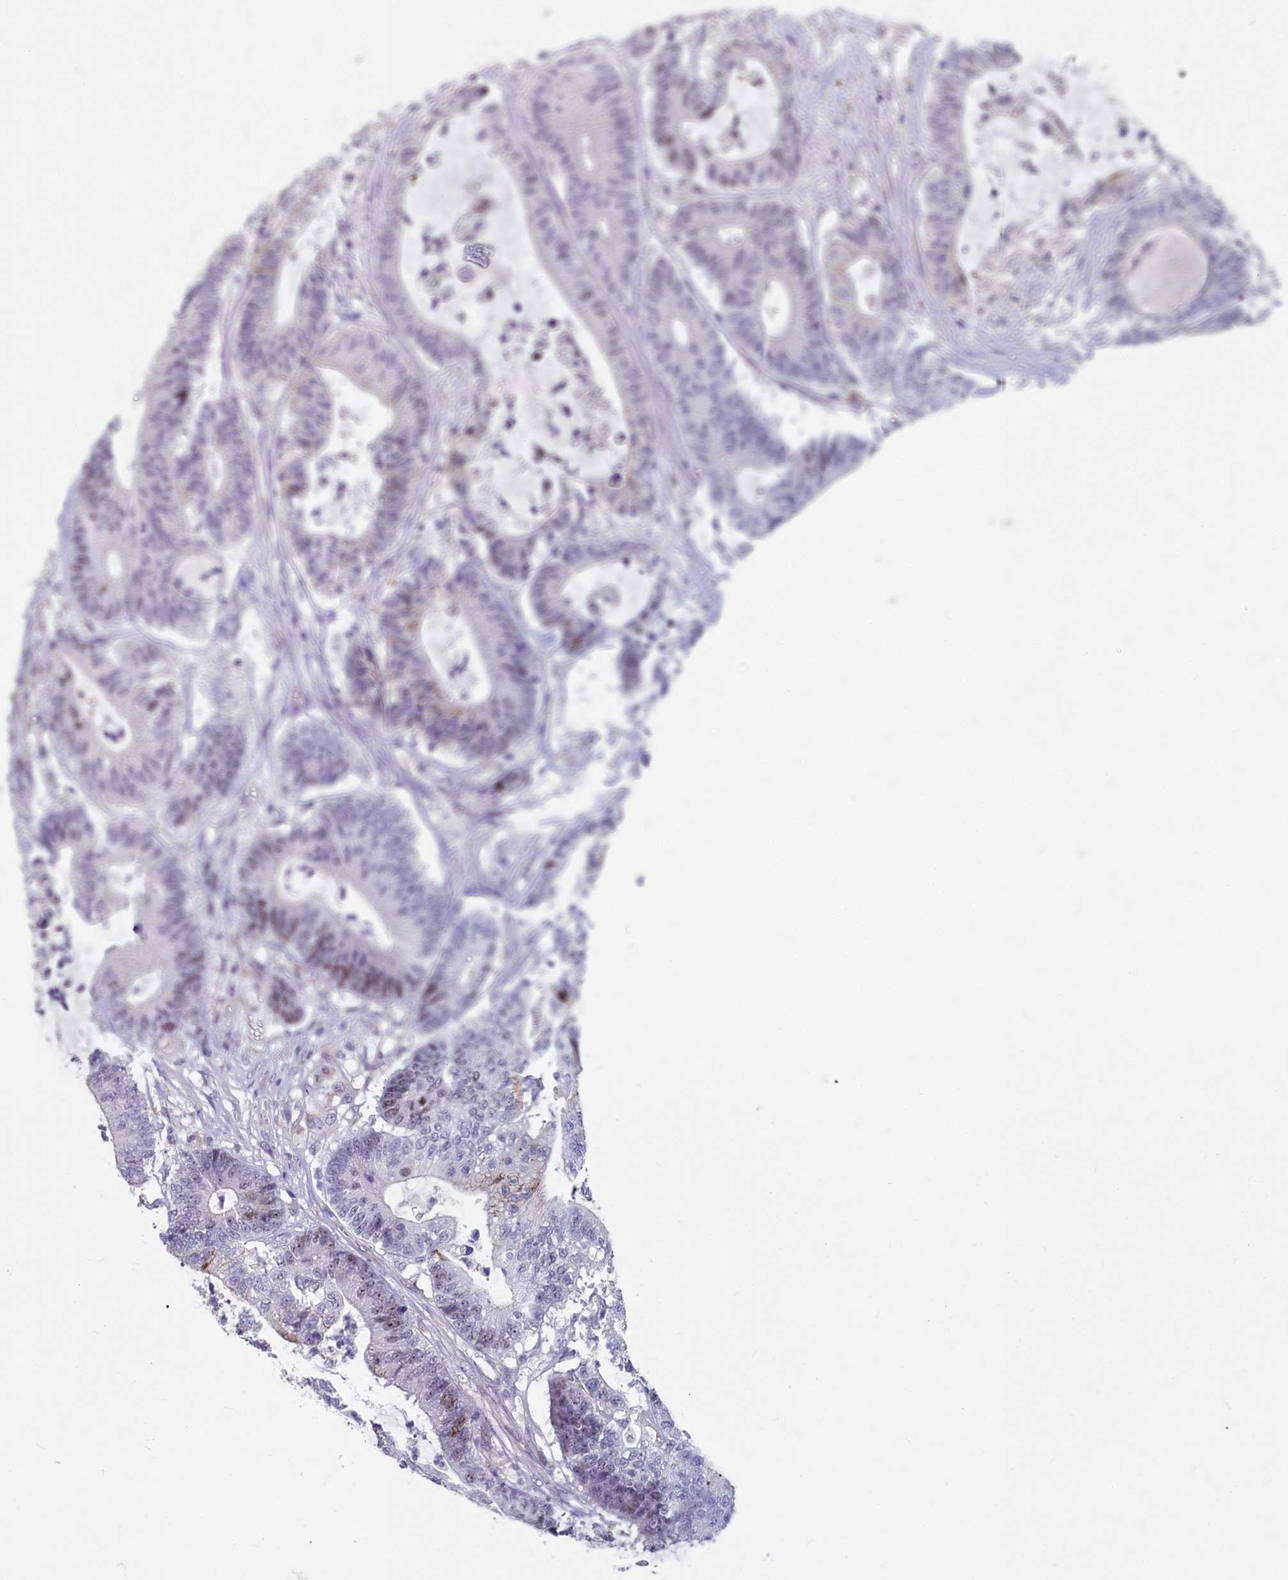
{"staining": {"intensity": "weak", "quantity": "25%-75%", "location": "nuclear"}, "tissue": "colorectal cancer", "cell_type": "Tumor cells", "image_type": "cancer", "snomed": [{"axis": "morphology", "description": "Adenocarcinoma, NOS"}, {"axis": "topography", "description": "Colon"}], "caption": "Protein expression analysis of adenocarcinoma (colorectal) displays weak nuclear staining in about 25%-75% of tumor cells.", "gene": "ASXL3", "patient": {"sex": "female", "age": 84}}